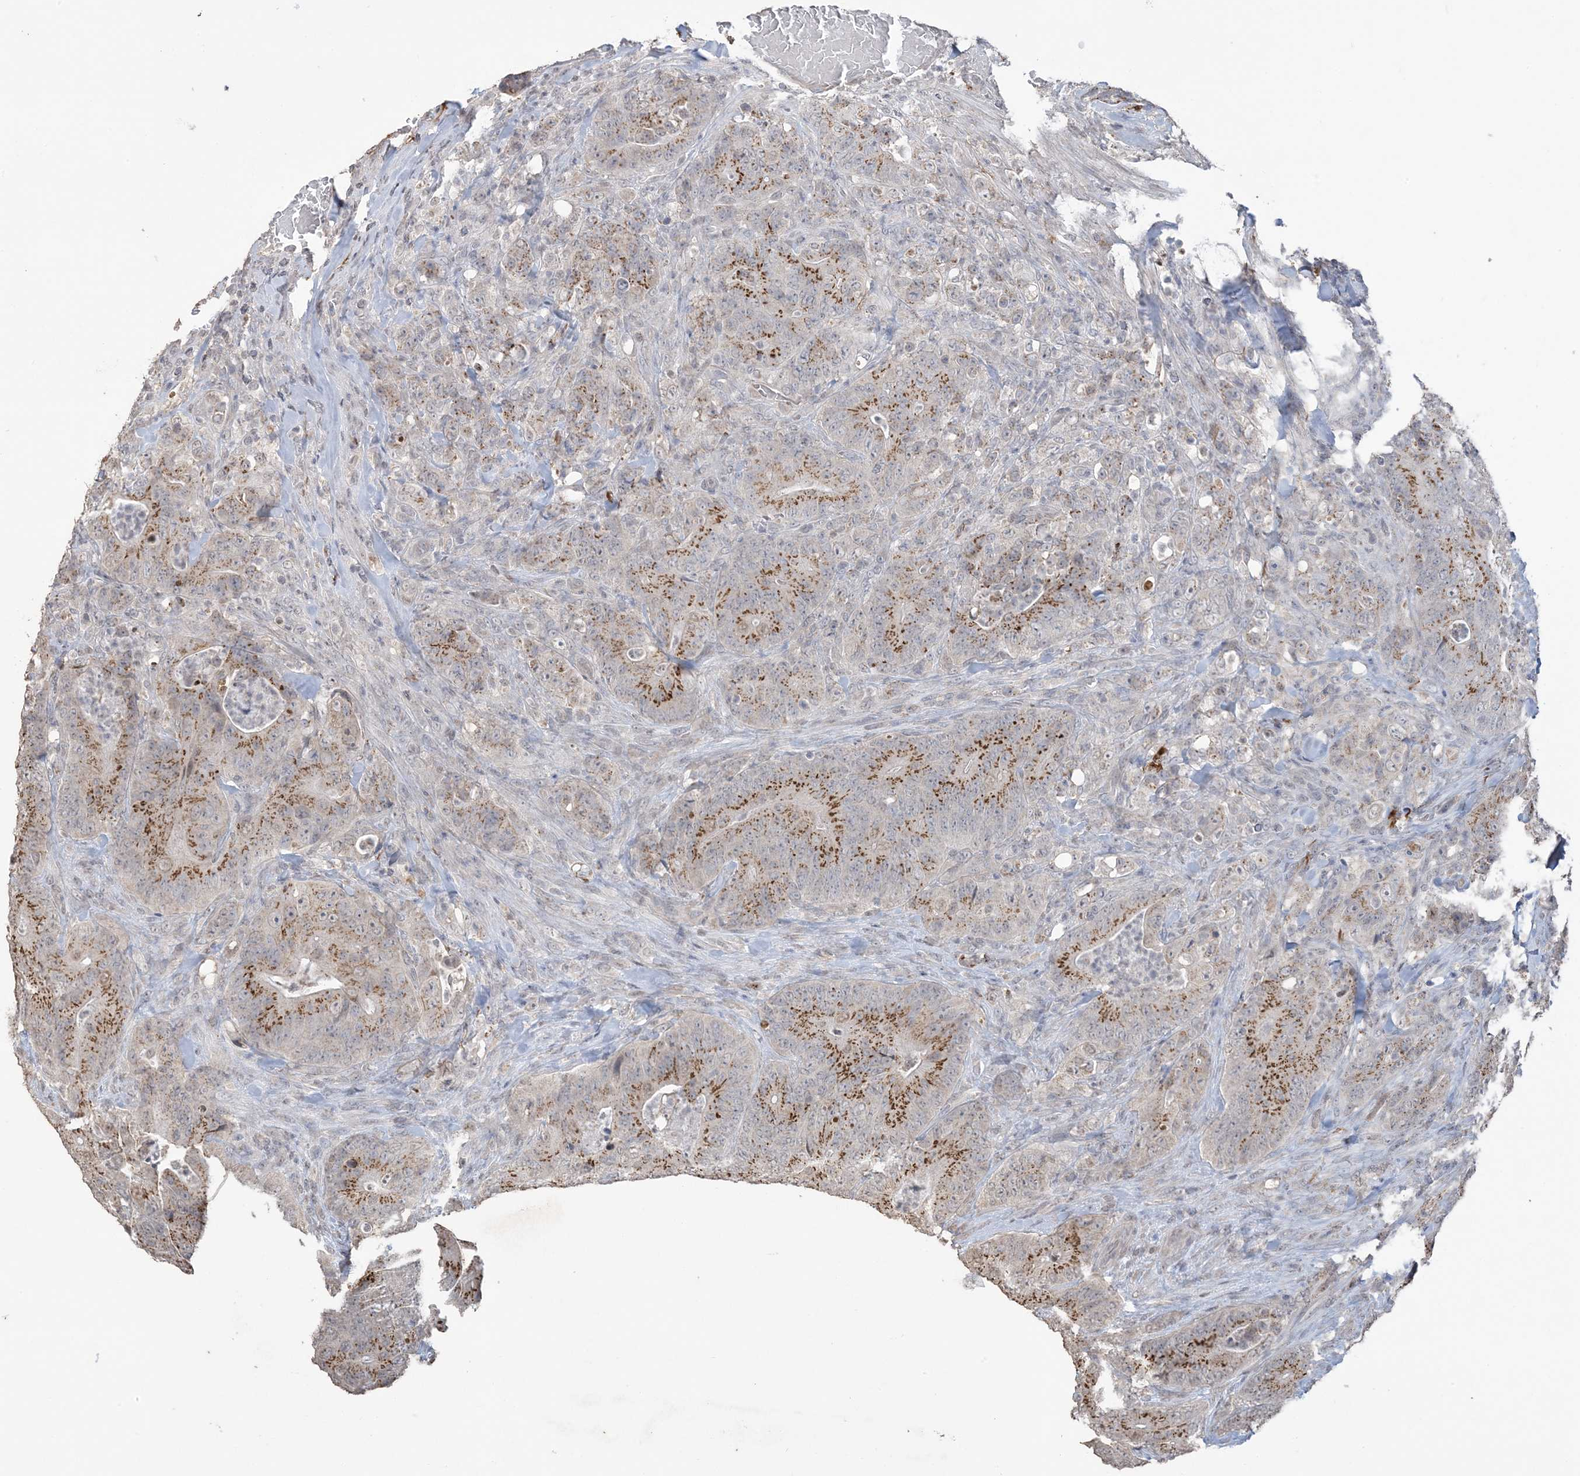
{"staining": {"intensity": "strong", "quantity": "25%-75%", "location": "cytoplasmic/membranous"}, "tissue": "colorectal cancer", "cell_type": "Tumor cells", "image_type": "cancer", "snomed": [{"axis": "morphology", "description": "Normal tissue, NOS"}, {"axis": "topography", "description": "Colon"}], "caption": "The micrograph reveals immunohistochemical staining of colorectal cancer. There is strong cytoplasmic/membranous staining is present in about 25%-75% of tumor cells.", "gene": "XRN1", "patient": {"sex": "female", "age": 82}}